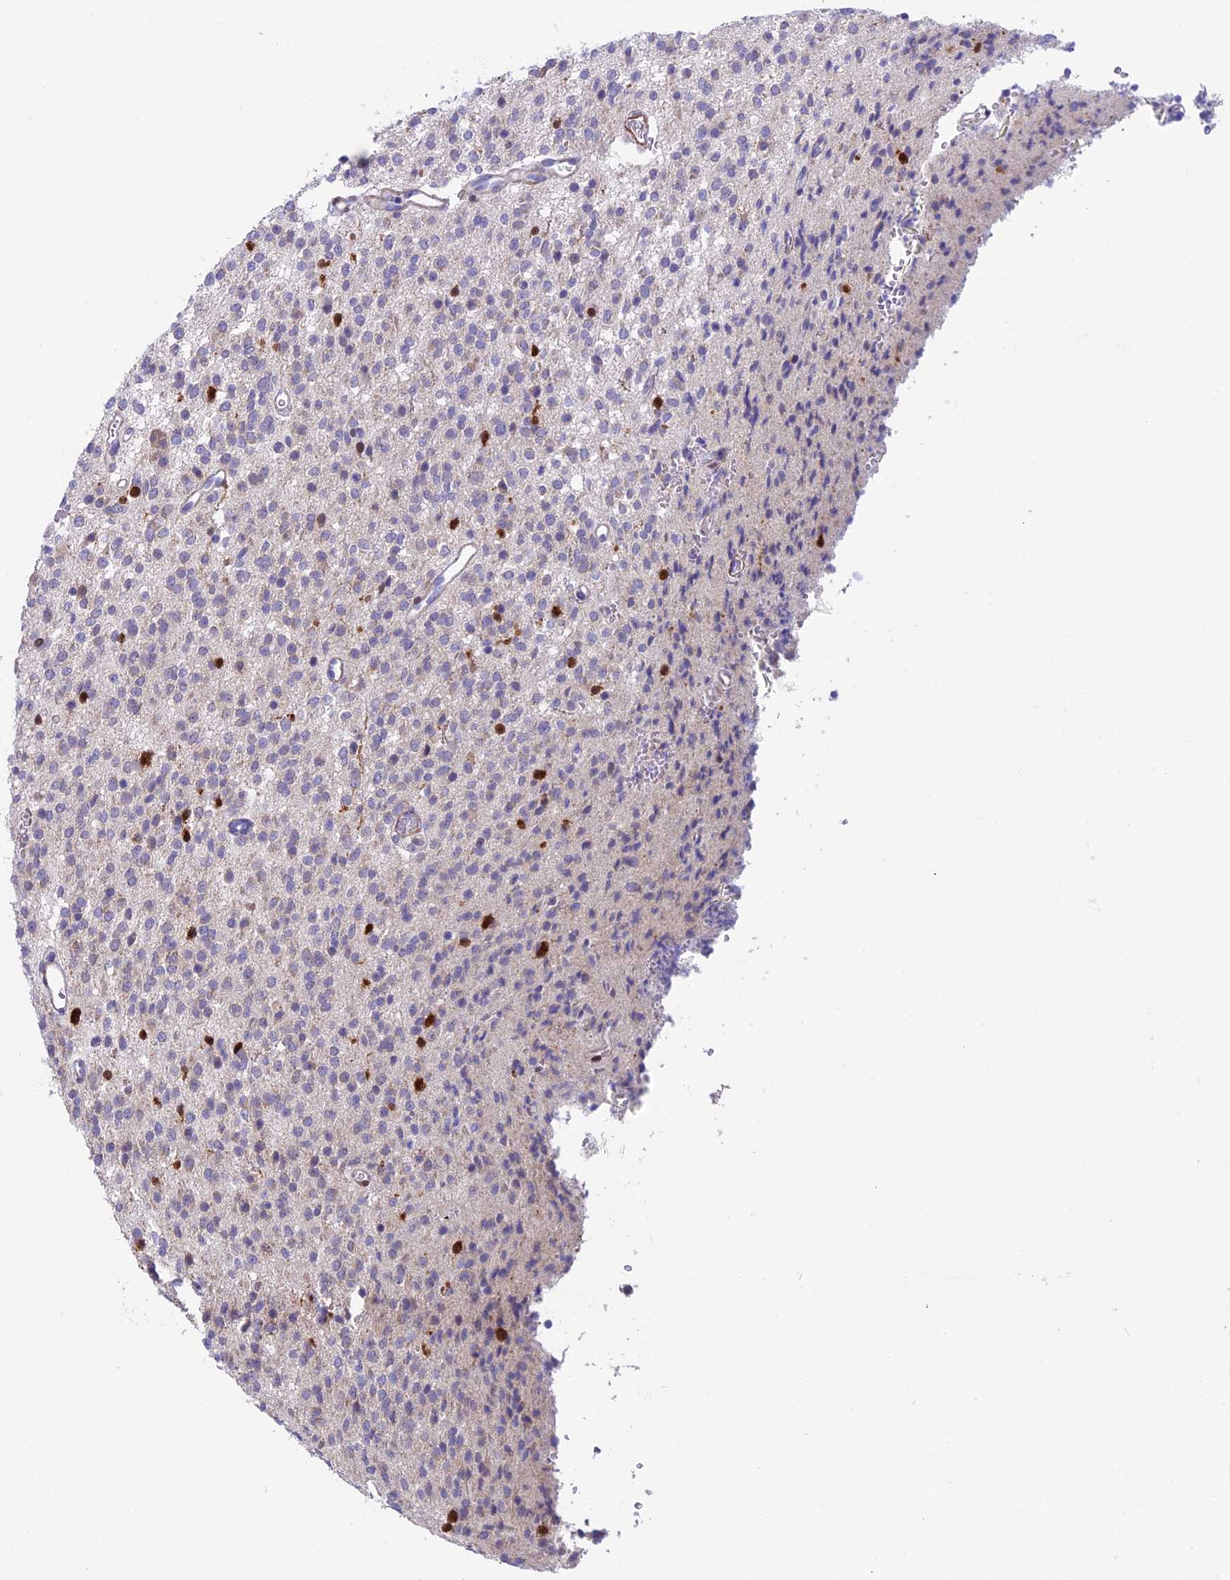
{"staining": {"intensity": "negative", "quantity": "none", "location": "none"}, "tissue": "glioma", "cell_type": "Tumor cells", "image_type": "cancer", "snomed": [{"axis": "morphology", "description": "Glioma, malignant, High grade"}, {"axis": "topography", "description": "Brain"}], "caption": "High power microscopy image of an IHC micrograph of malignant high-grade glioma, revealing no significant staining in tumor cells.", "gene": "IGSF6", "patient": {"sex": "male", "age": 34}}